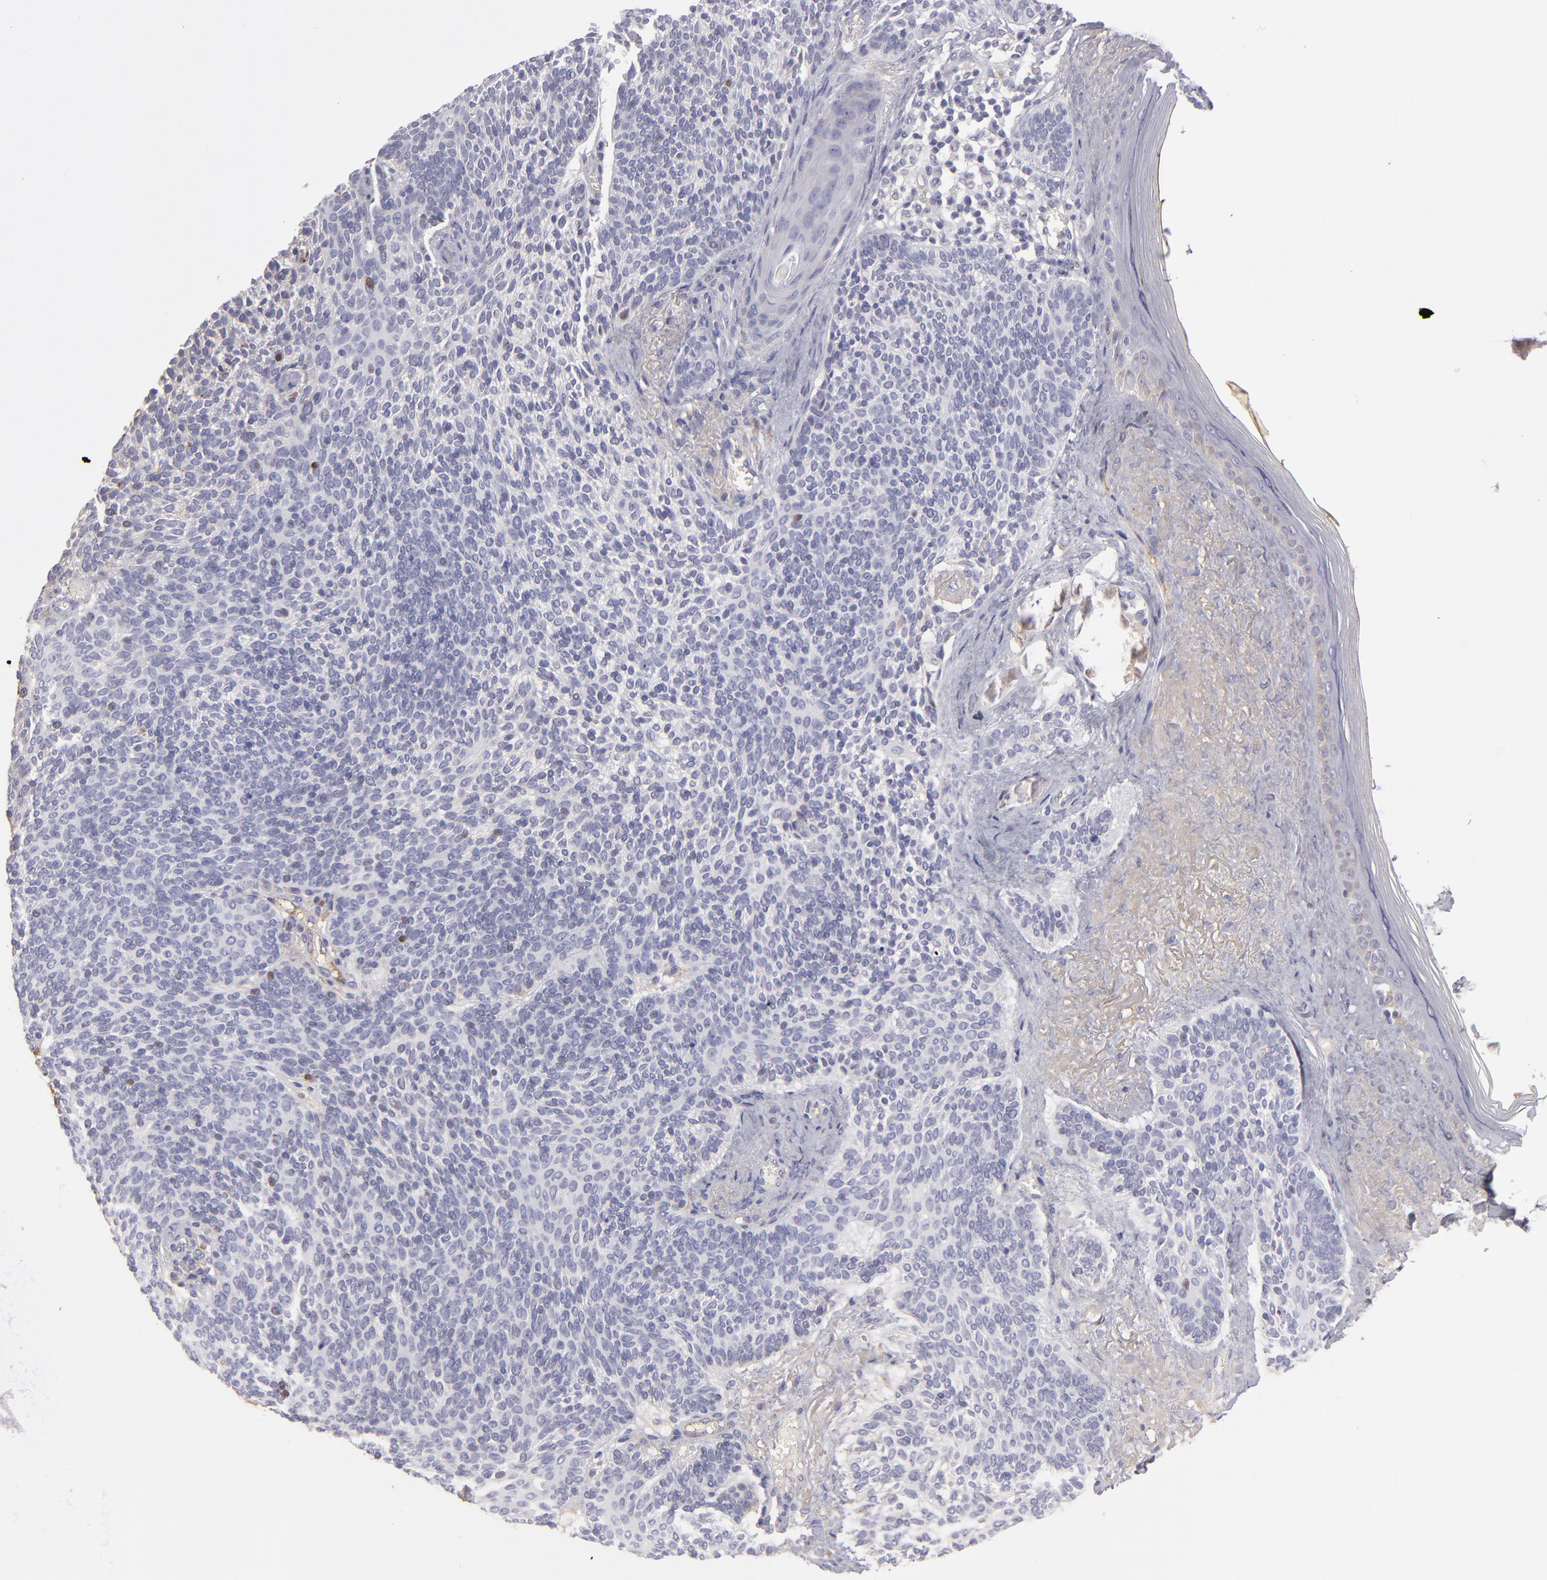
{"staining": {"intensity": "negative", "quantity": "none", "location": "none"}, "tissue": "skin cancer", "cell_type": "Tumor cells", "image_type": "cancer", "snomed": [{"axis": "morphology", "description": "Normal tissue, NOS"}, {"axis": "morphology", "description": "Basal cell carcinoma"}, {"axis": "topography", "description": "Skin"}], "caption": "Tumor cells show no significant staining in skin cancer (basal cell carcinoma). The staining is performed using DAB brown chromogen with nuclei counter-stained in using hematoxylin.", "gene": "ABCC4", "patient": {"sex": "female", "age": 70}}